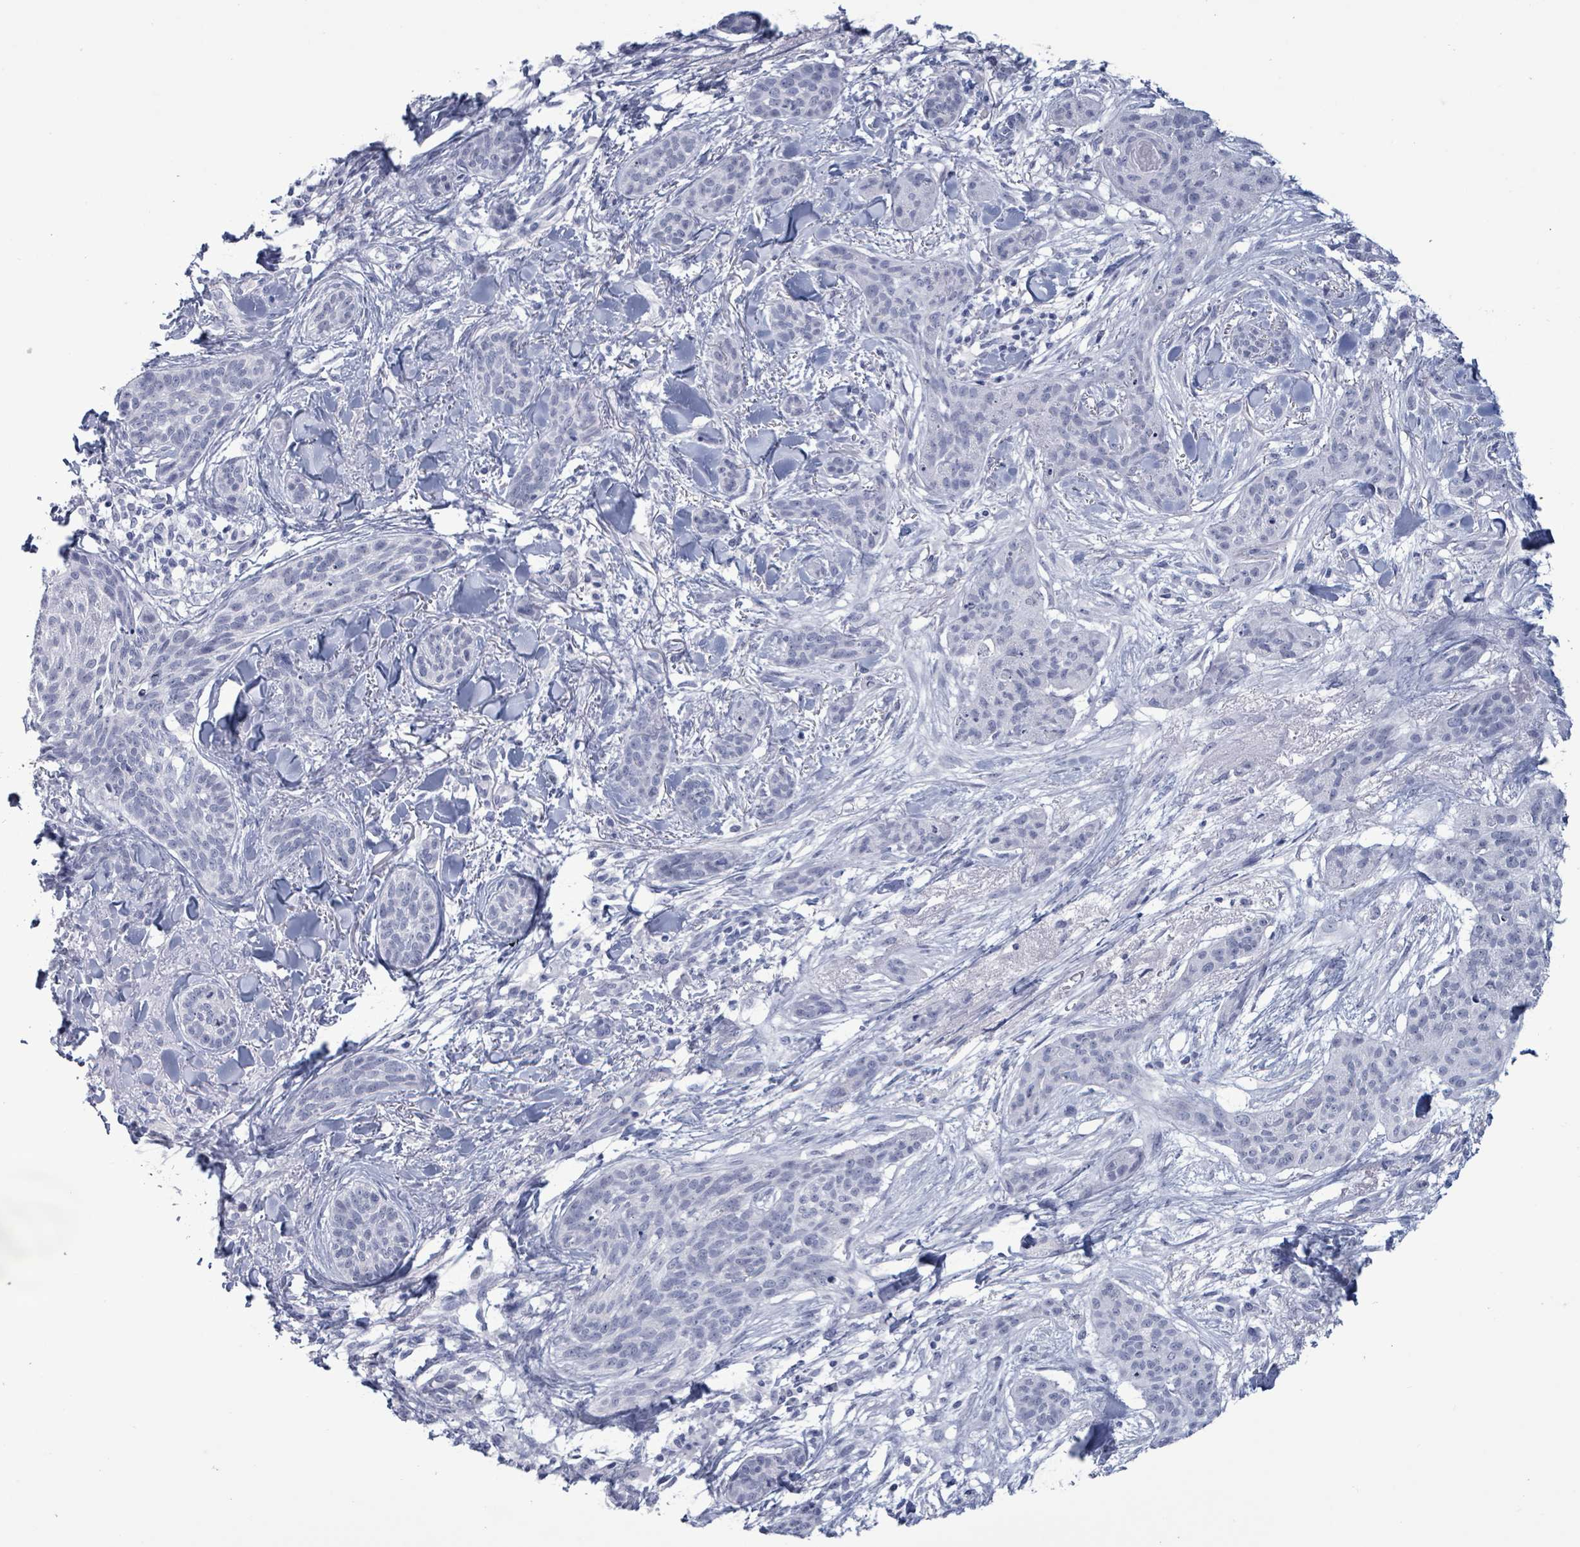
{"staining": {"intensity": "negative", "quantity": "none", "location": "none"}, "tissue": "skin cancer", "cell_type": "Tumor cells", "image_type": "cancer", "snomed": [{"axis": "morphology", "description": "Basal cell carcinoma"}, {"axis": "topography", "description": "Skin"}], "caption": "The photomicrograph shows no staining of tumor cells in skin cancer (basal cell carcinoma).", "gene": "ZNF771", "patient": {"sex": "male", "age": 52}}